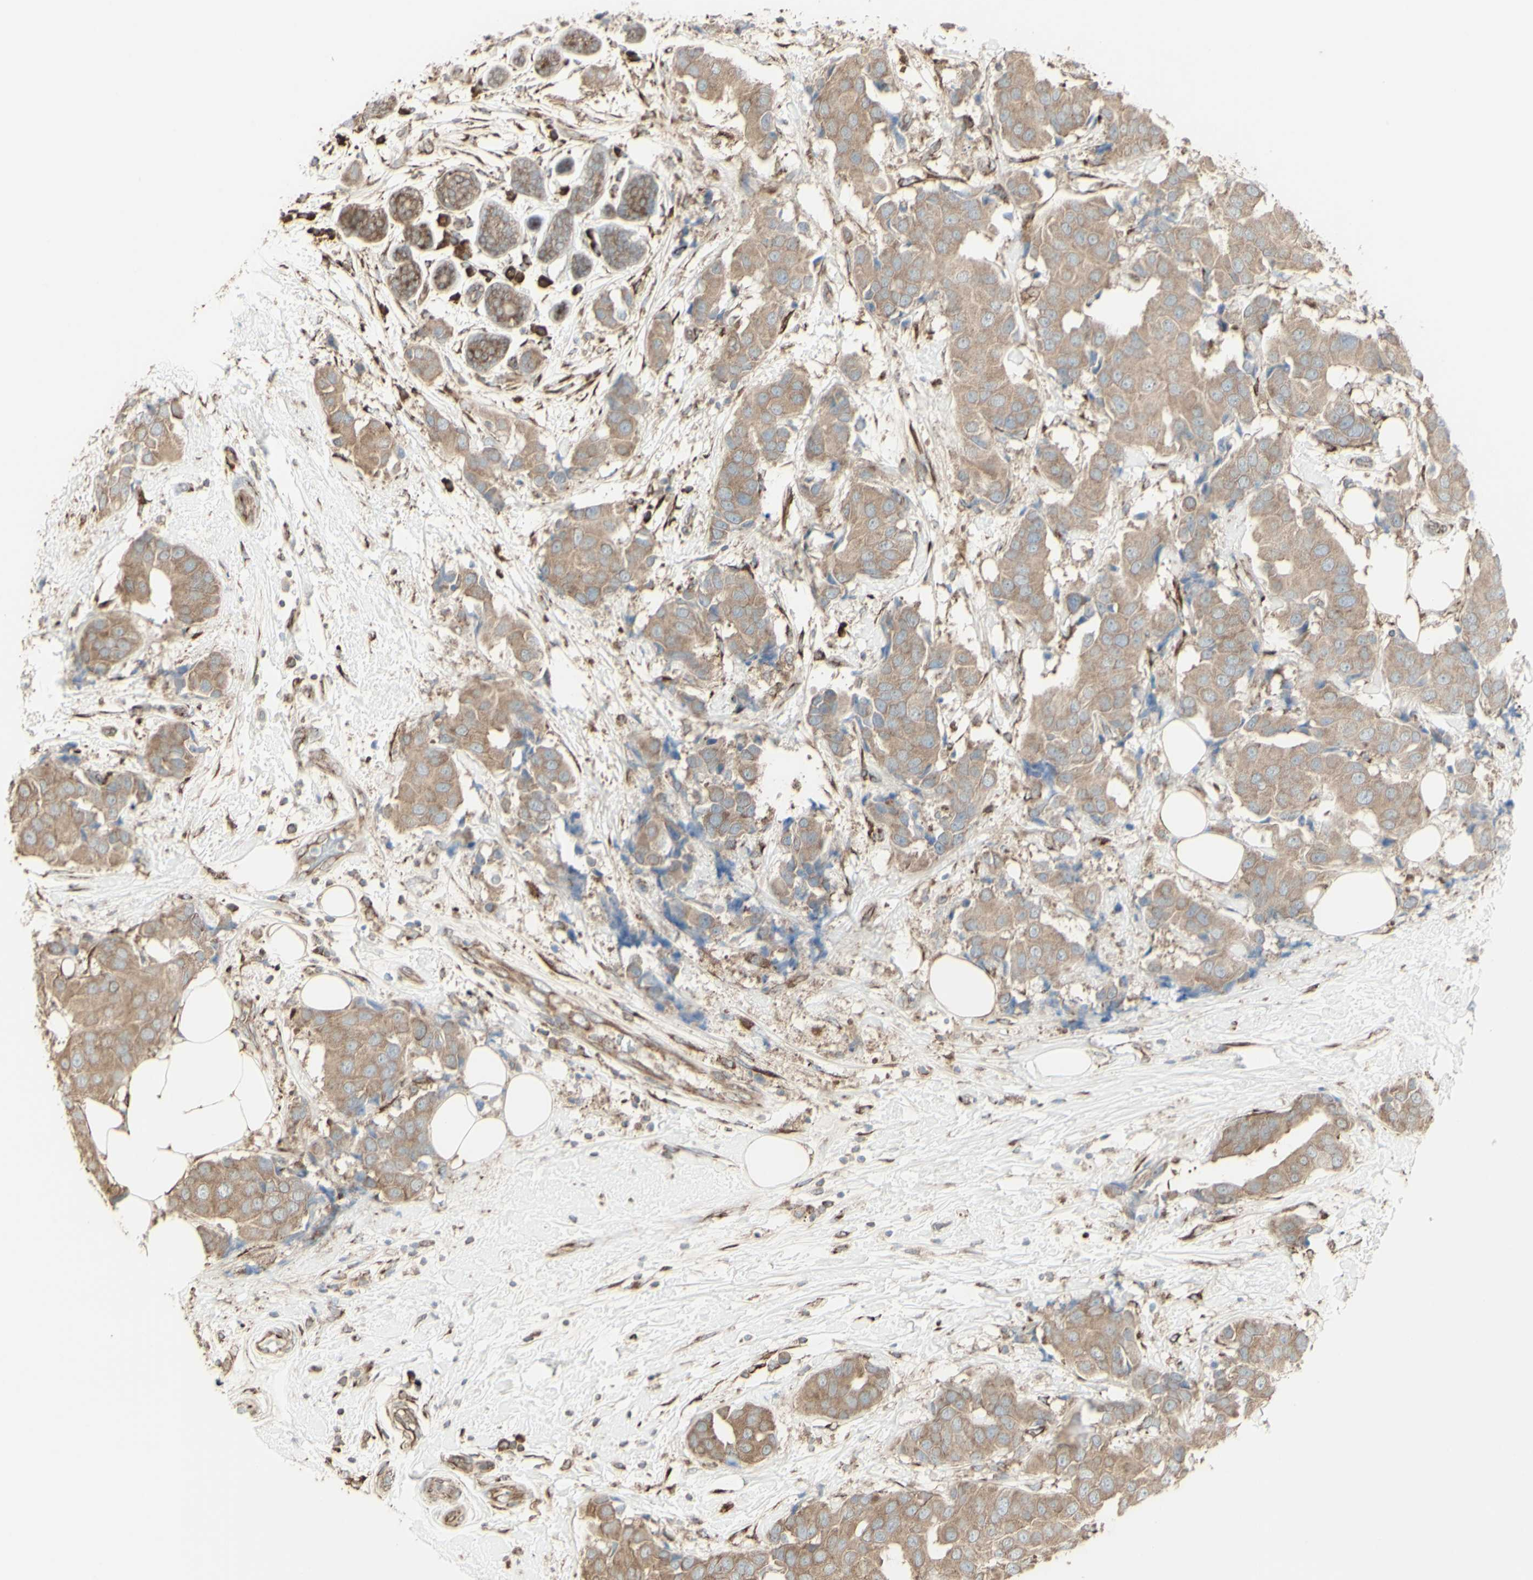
{"staining": {"intensity": "weak", "quantity": ">75%", "location": "cytoplasmic/membranous"}, "tissue": "breast cancer", "cell_type": "Tumor cells", "image_type": "cancer", "snomed": [{"axis": "morphology", "description": "Normal tissue, NOS"}, {"axis": "morphology", "description": "Duct carcinoma"}, {"axis": "topography", "description": "Breast"}], "caption": "Protein expression analysis of human breast cancer (intraductal carcinoma) reveals weak cytoplasmic/membranous positivity in approximately >75% of tumor cells.", "gene": "EEF1B2", "patient": {"sex": "female", "age": 39}}